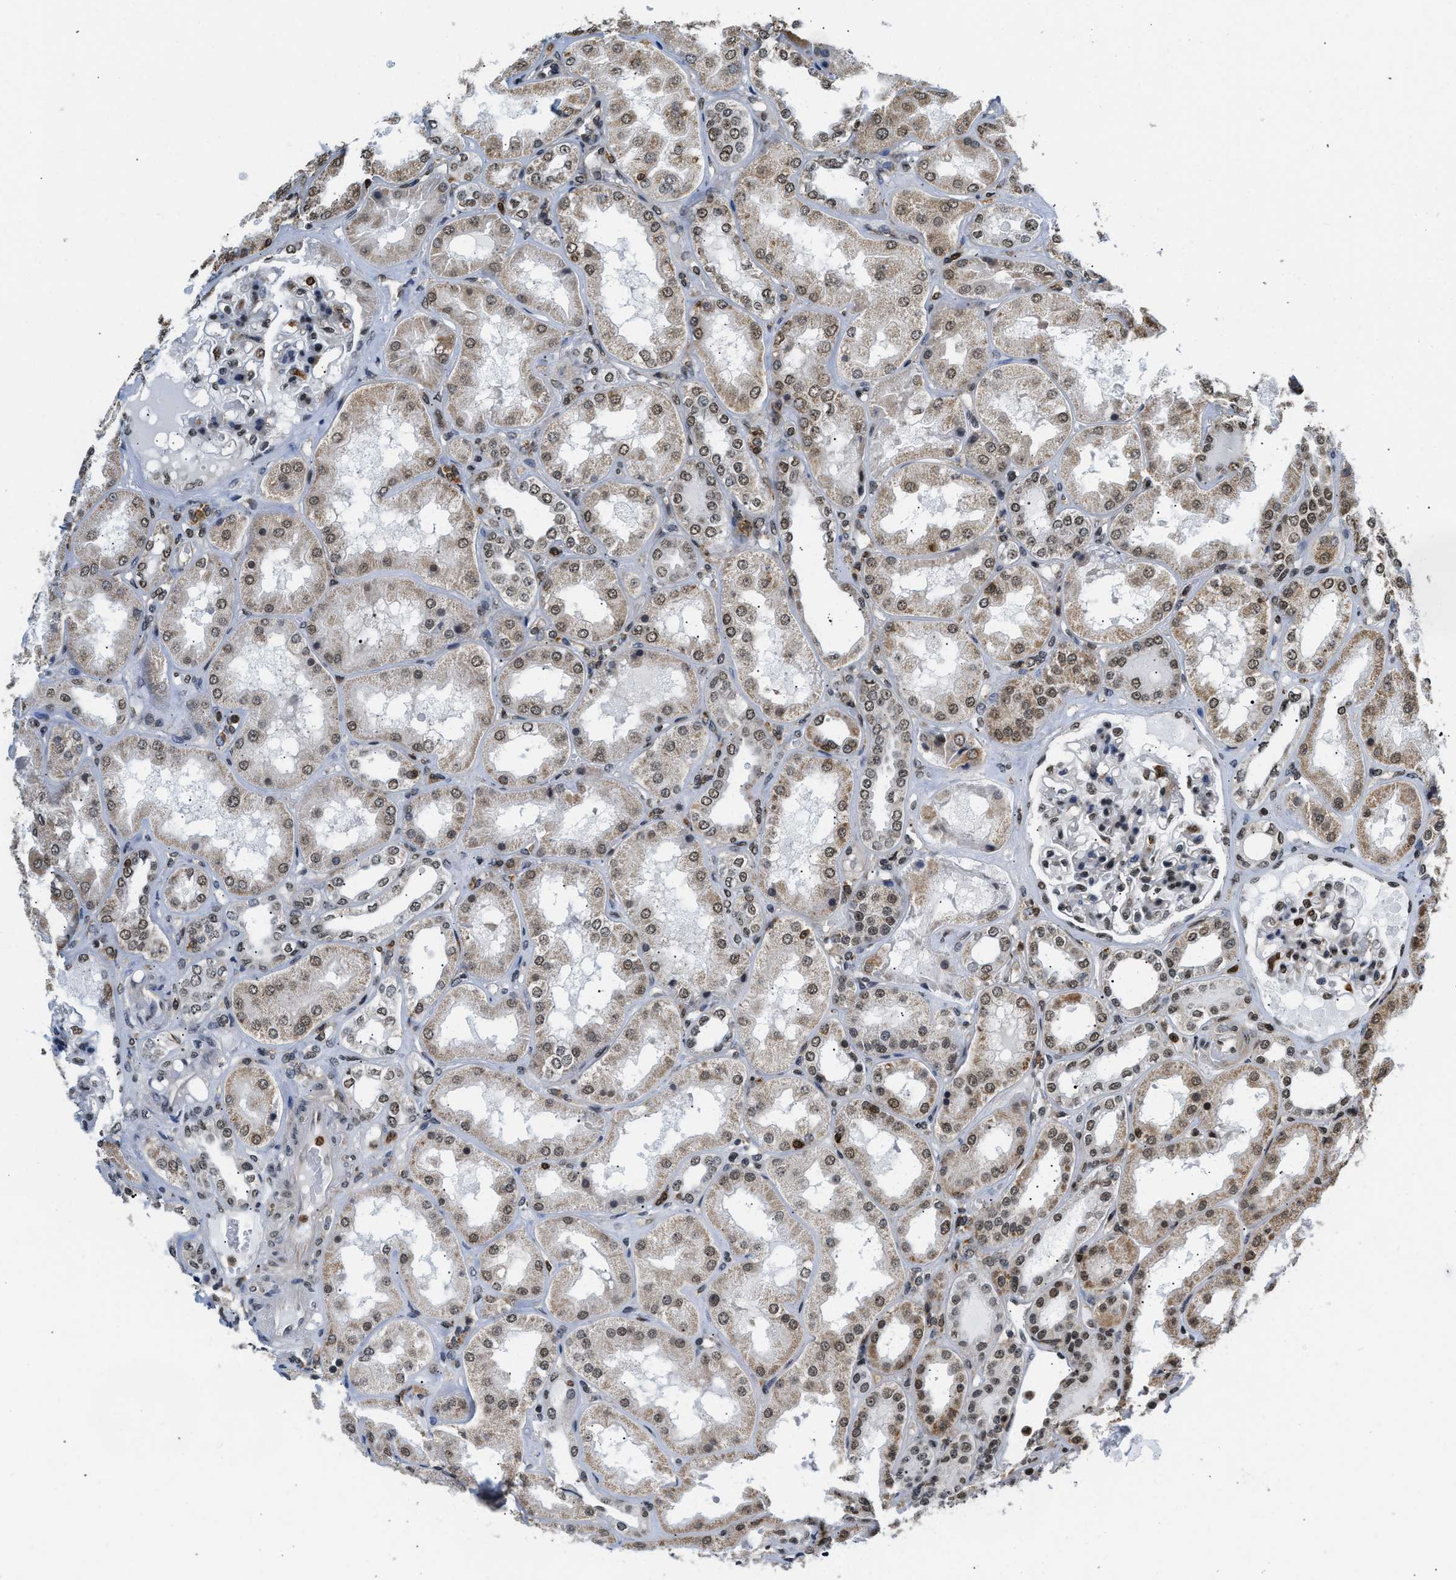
{"staining": {"intensity": "moderate", "quantity": "25%-75%", "location": "nuclear"}, "tissue": "kidney", "cell_type": "Cells in glomeruli", "image_type": "normal", "snomed": [{"axis": "morphology", "description": "Normal tissue, NOS"}, {"axis": "topography", "description": "Kidney"}], "caption": "IHC image of unremarkable human kidney stained for a protein (brown), which displays medium levels of moderate nuclear staining in approximately 25%-75% of cells in glomeruli.", "gene": "STK10", "patient": {"sex": "female", "age": 56}}